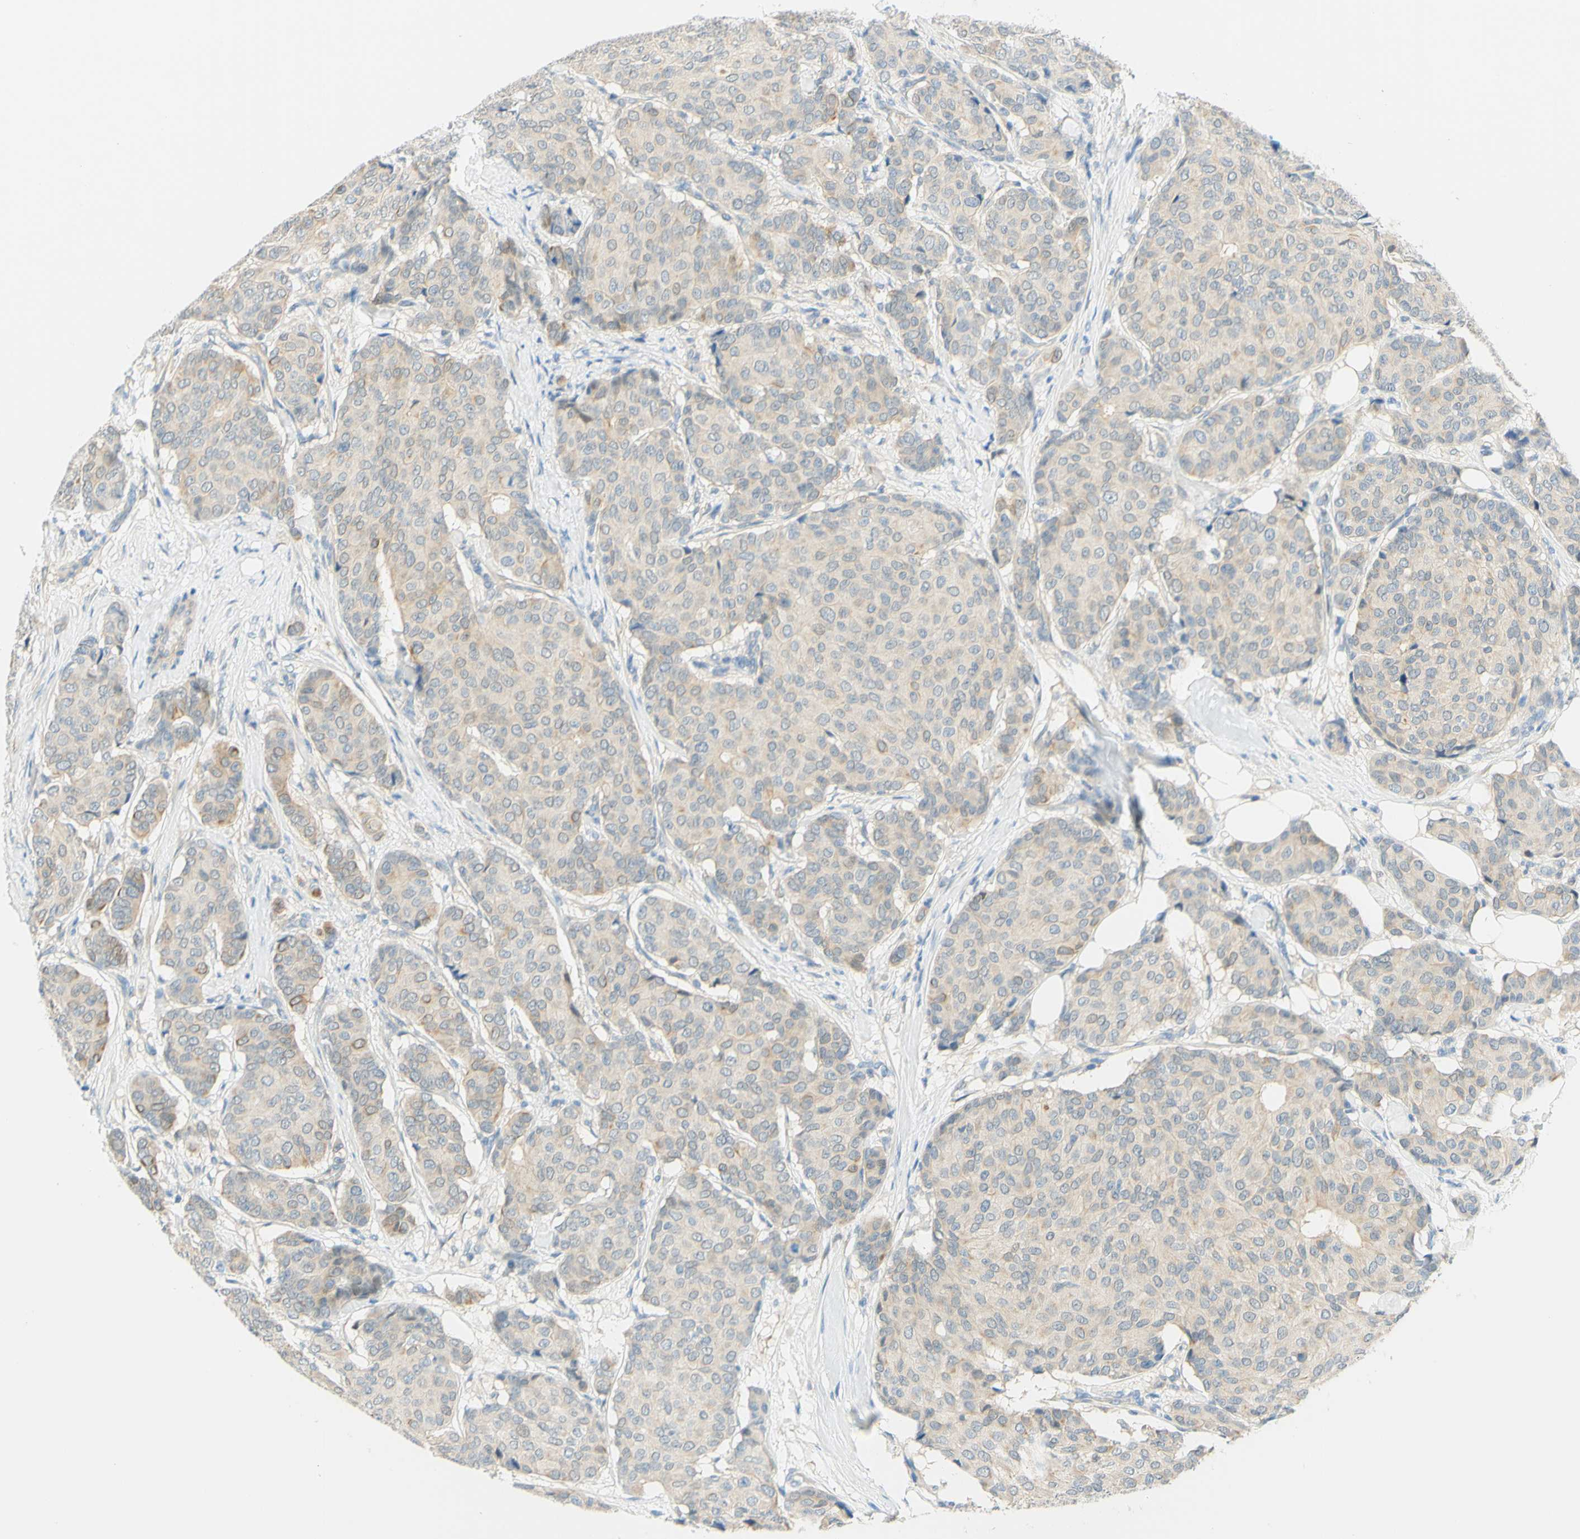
{"staining": {"intensity": "weak", "quantity": ">75%", "location": "cytoplasmic/membranous"}, "tissue": "breast cancer", "cell_type": "Tumor cells", "image_type": "cancer", "snomed": [{"axis": "morphology", "description": "Duct carcinoma"}, {"axis": "topography", "description": "Breast"}], "caption": "Brown immunohistochemical staining in human breast invasive ductal carcinoma reveals weak cytoplasmic/membranous positivity in about >75% of tumor cells.", "gene": "ENTREP2", "patient": {"sex": "female", "age": 75}}